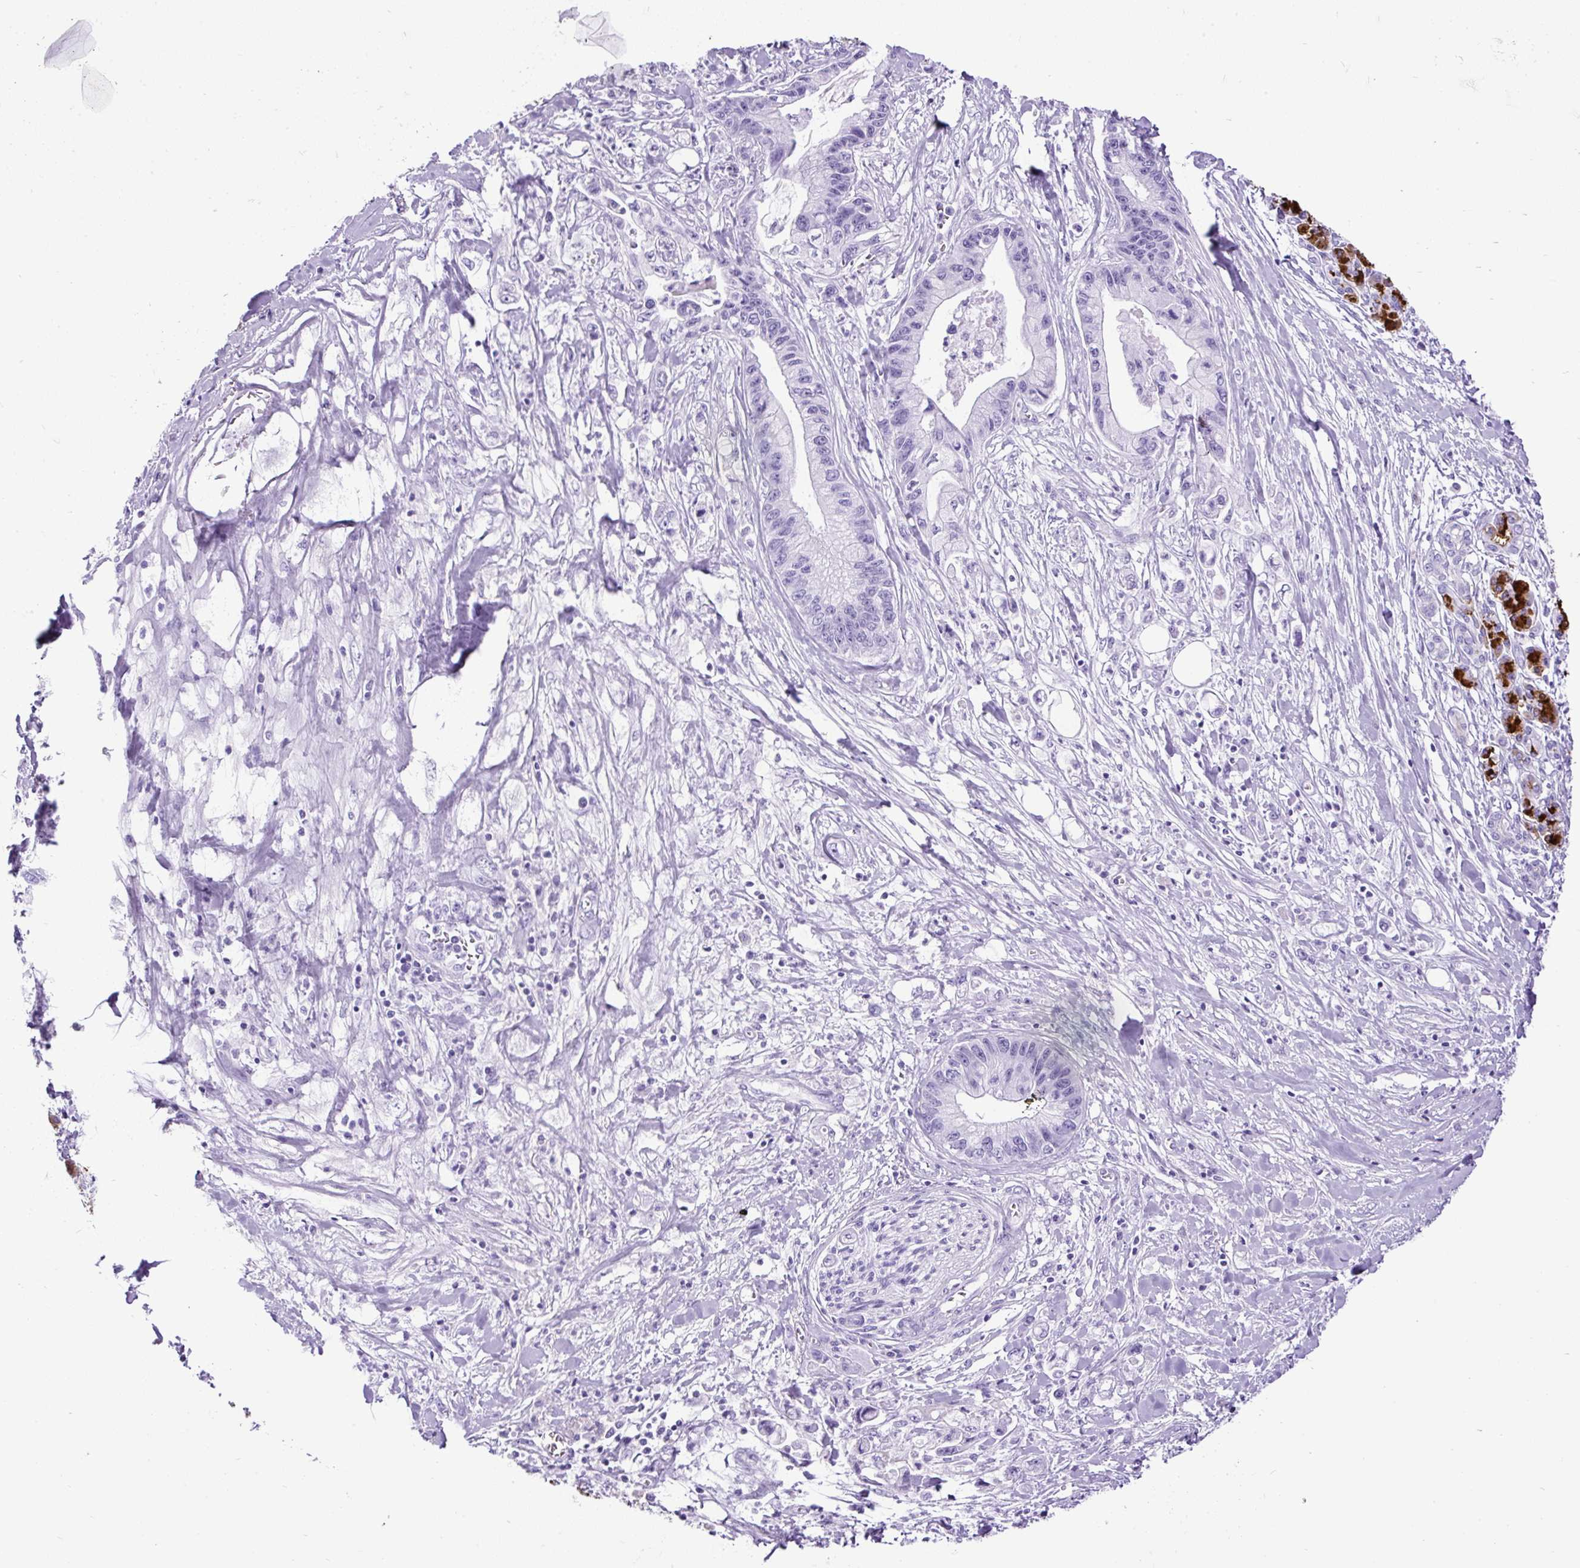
{"staining": {"intensity": "negative", "quantity": "none", "location": "none"}, "tissue": "pancreatic cancer", "cell_type": "Tumor cells", "image_type": "cancer", "snomed": [{"axis": "morphology", "description": "Adenocarcinoma, NOS"}, {"axis": "topography", "description": "Pancreas"}], "caption": "There is no significant expression in tumor cells of adenocarcinoma (pancreatic).", "gene": "CEL", "patient": {"sex": "male", "age": 61}}